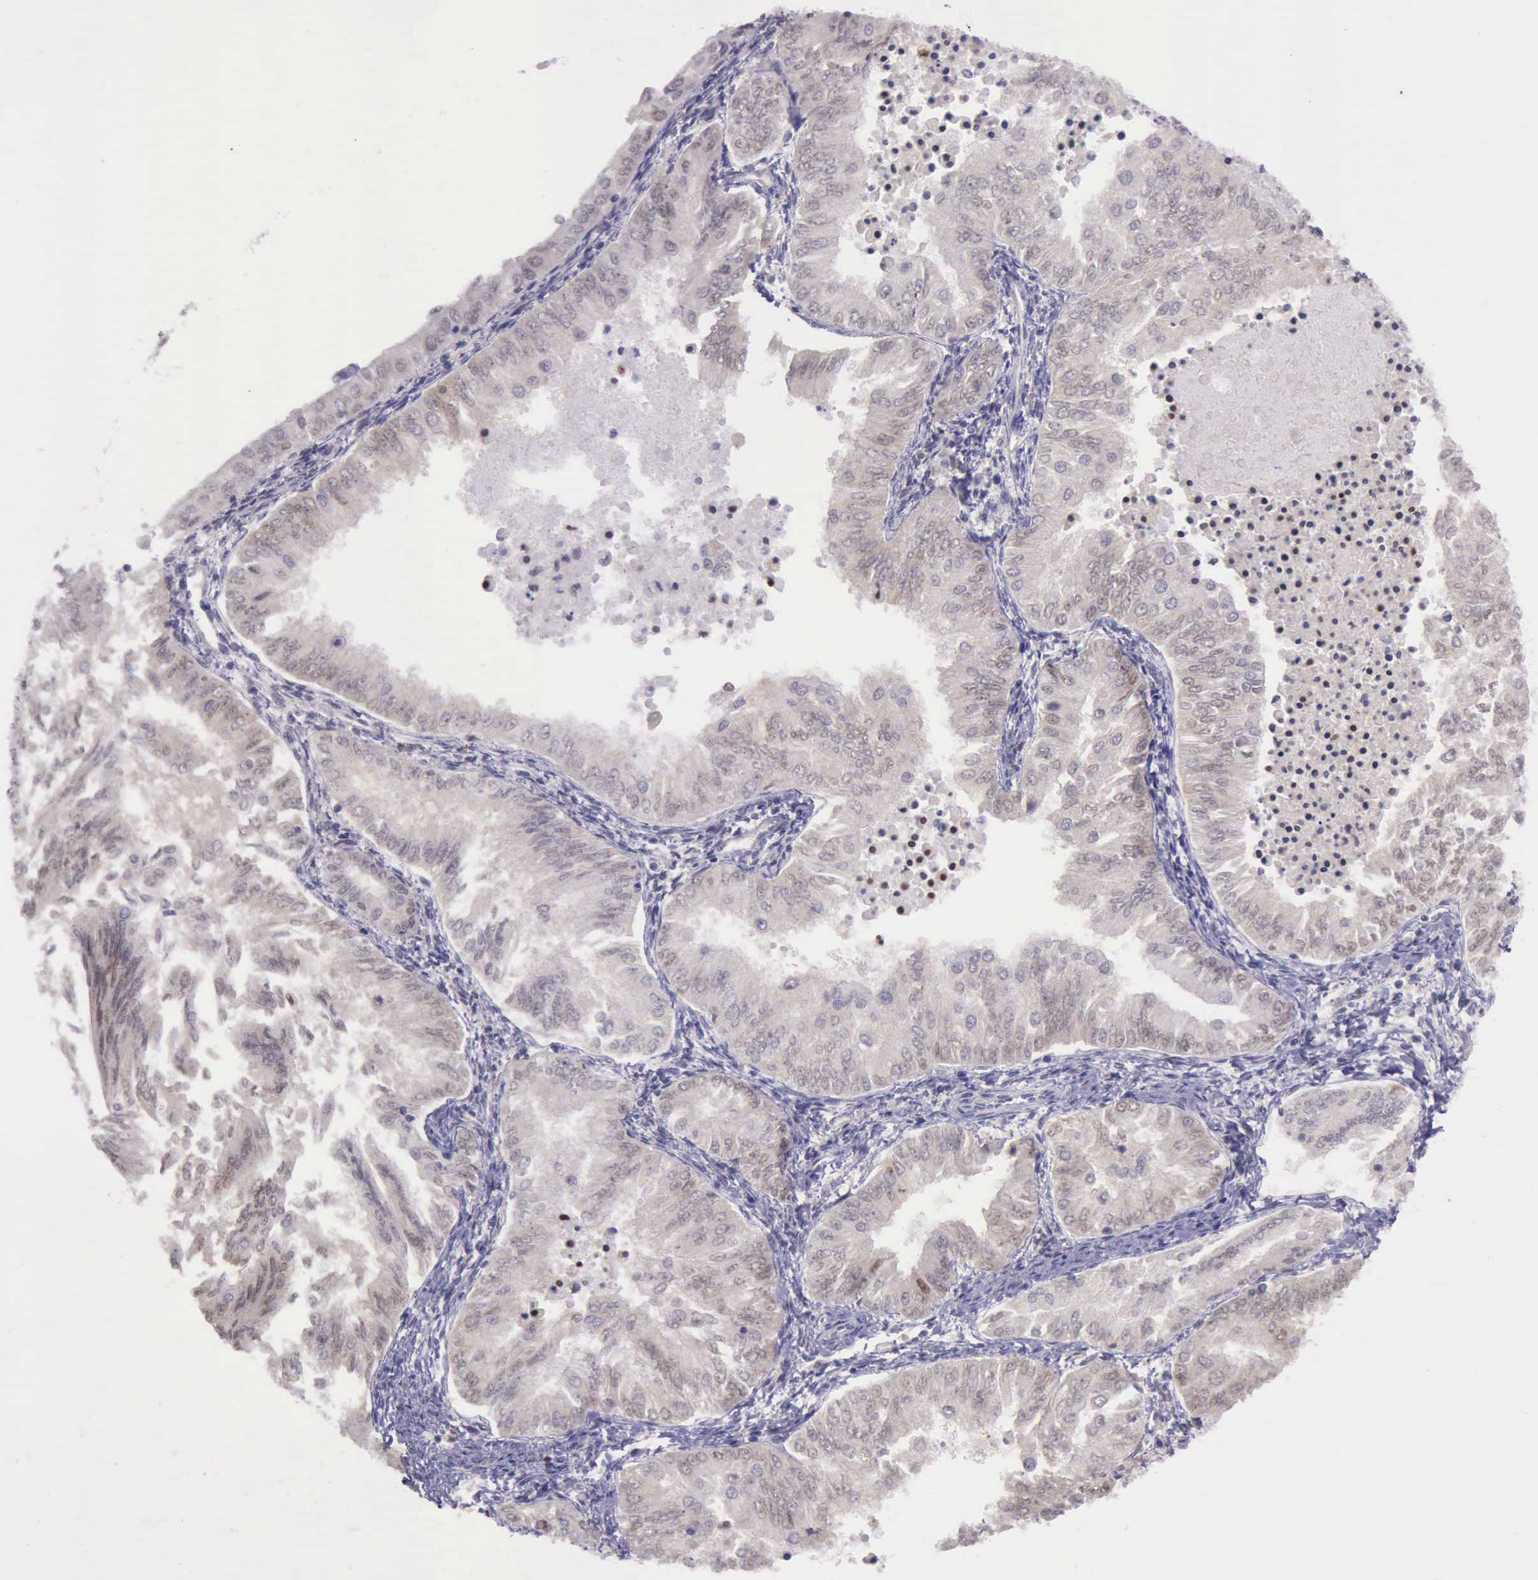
{"staining": {"intensity": "weak", "quantity": "25%-75%", "location": "cytoplasmic/membranous,nuclear"}, "tissue": "endometrial cancer", "cell_type": "Tumor cells", "image_type": "cancer", "snomed": [{"axis": "morphology", "description": "Adenocarcinoma, NOS"}, {"axis": "topography", "description": "Endometrium"}], "caption": "This micrograph demonstrates endometrial cancer (adenocarcinoma) stained with immunohistochemistry to label a protein in brown. The cytoplasmic/membranous and nuclear of tumor cells show weak positivity for the protein. Nuclei are counter-stained blue.", "gene": "PARP1", "patient": {"sex": "female", "age": 53}}